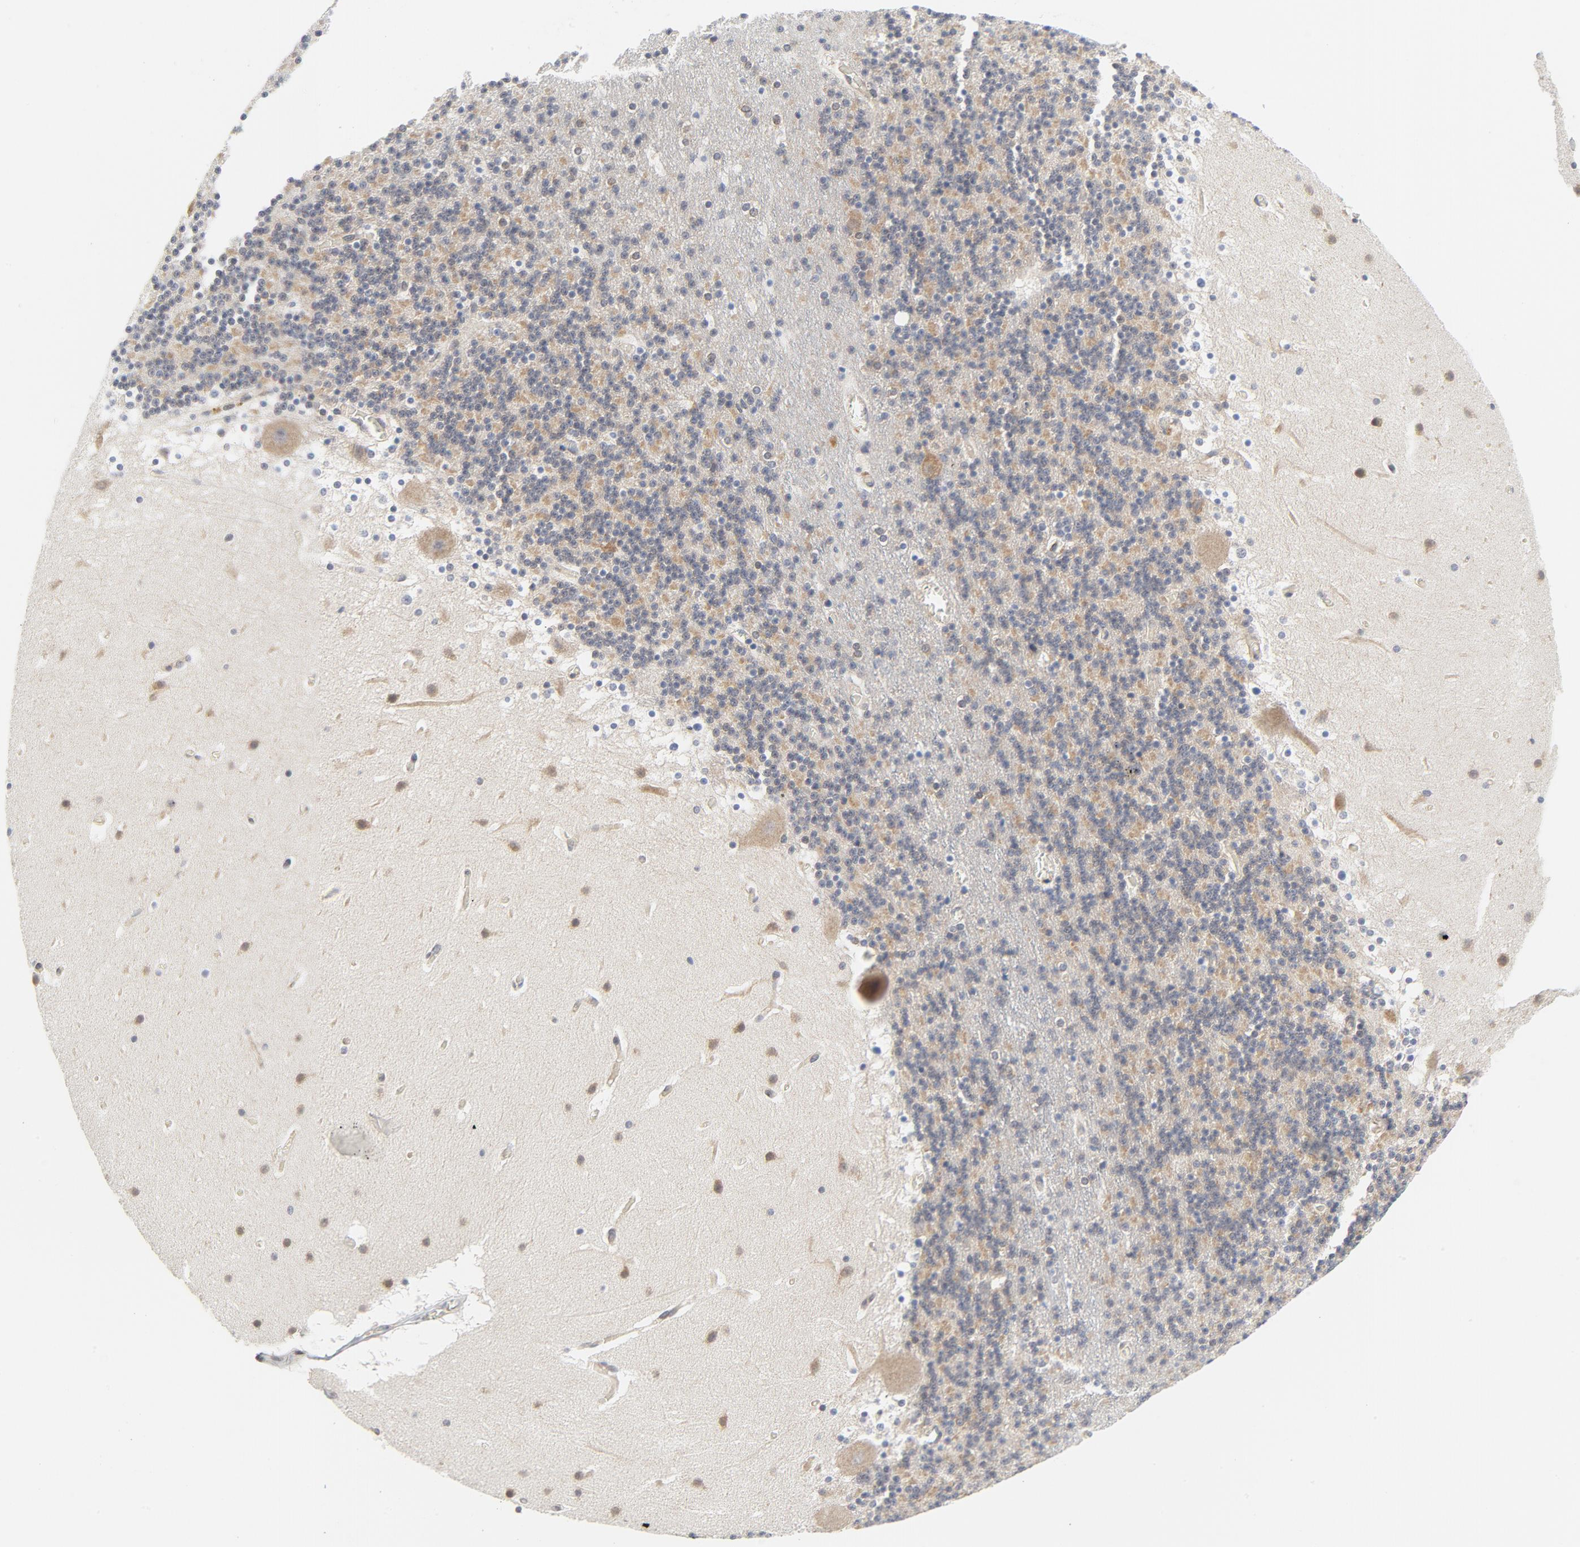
{"staining": {"intensity": "weak", "quantity": "25%-75%", "location": "cytoplasmic/membranous"}, "tissue": "cerebellum", "cell_type": "Cells in granular layer", "image_type": "normal", "snomed": [{"axis": "morphology", "description": "Normal tissue, NOS"}, {"axis": "topography", "description": "Cerebellum"}], "caption": "IHC of normal cerebellum exhibits low levels of weak cytoplasmic/membranous positivity in about 25%-75% of cells in granular layer. (Stains: DAB (3,3'-diaminobenzidine) in brown, nuclei in blue, Microscopy: brightfield microscopy at high magnification).", "gene": "BAD", "patient": {"sex": "male", "age": 45}}